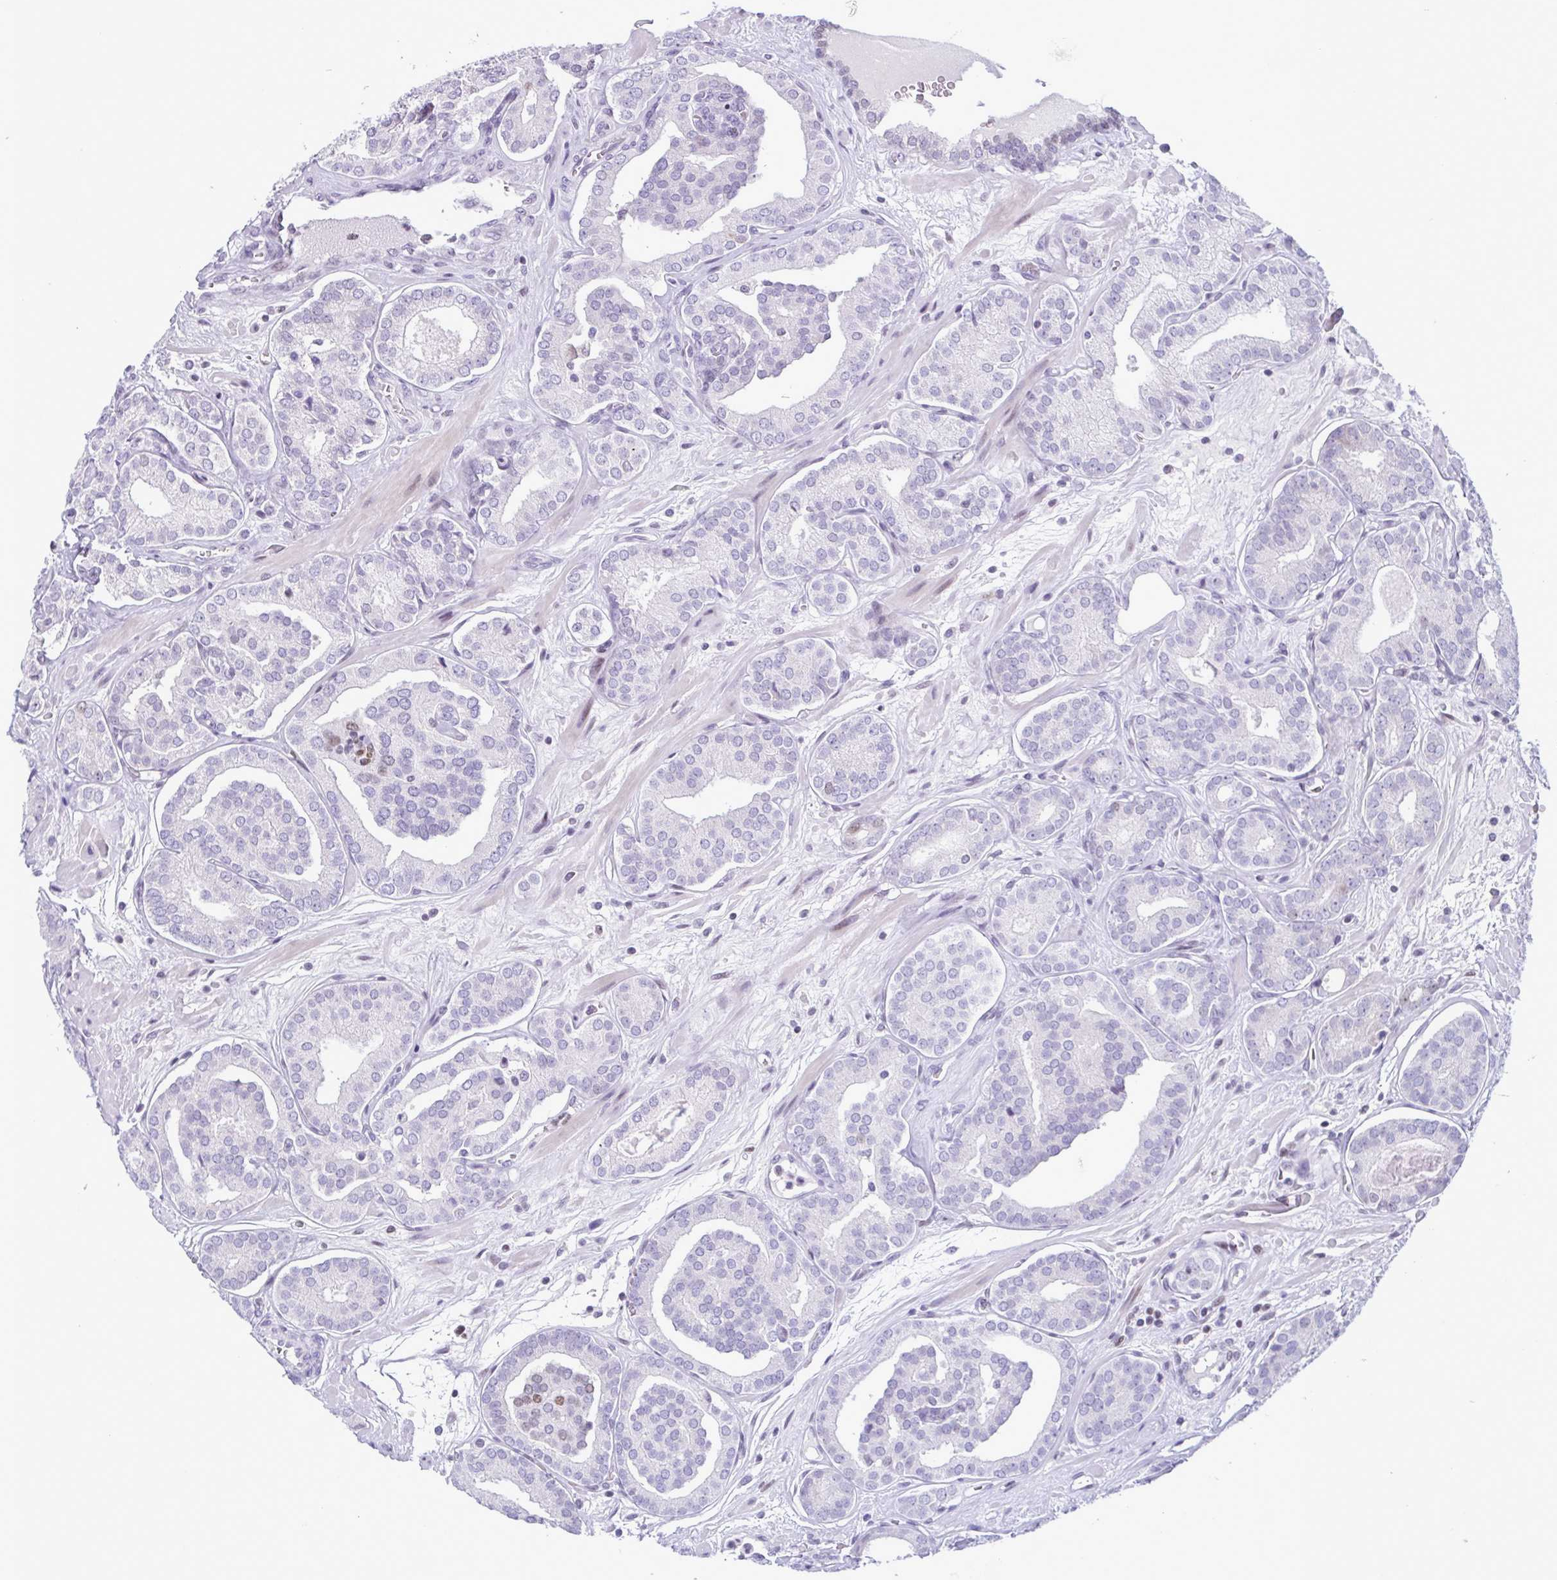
{"staining": {"intensity": "negative", "quantity": "none", "location": "none"}, "tissue": "prostate cancer", "cell_type": "Tumor cells", "image_type": "cancer", "snomed": [{"axis": "morphology", "description": "Adenocarcinoma, High grade"}, {"axis": "topography", "description": "Prostate"}], "caption": "Tumor cells are negative for brown protein staining in prostate cancer (adenocarcinoma (high-grade)).", "gene": "IRF1", "patient": {"sex": "male", "age": 66}}